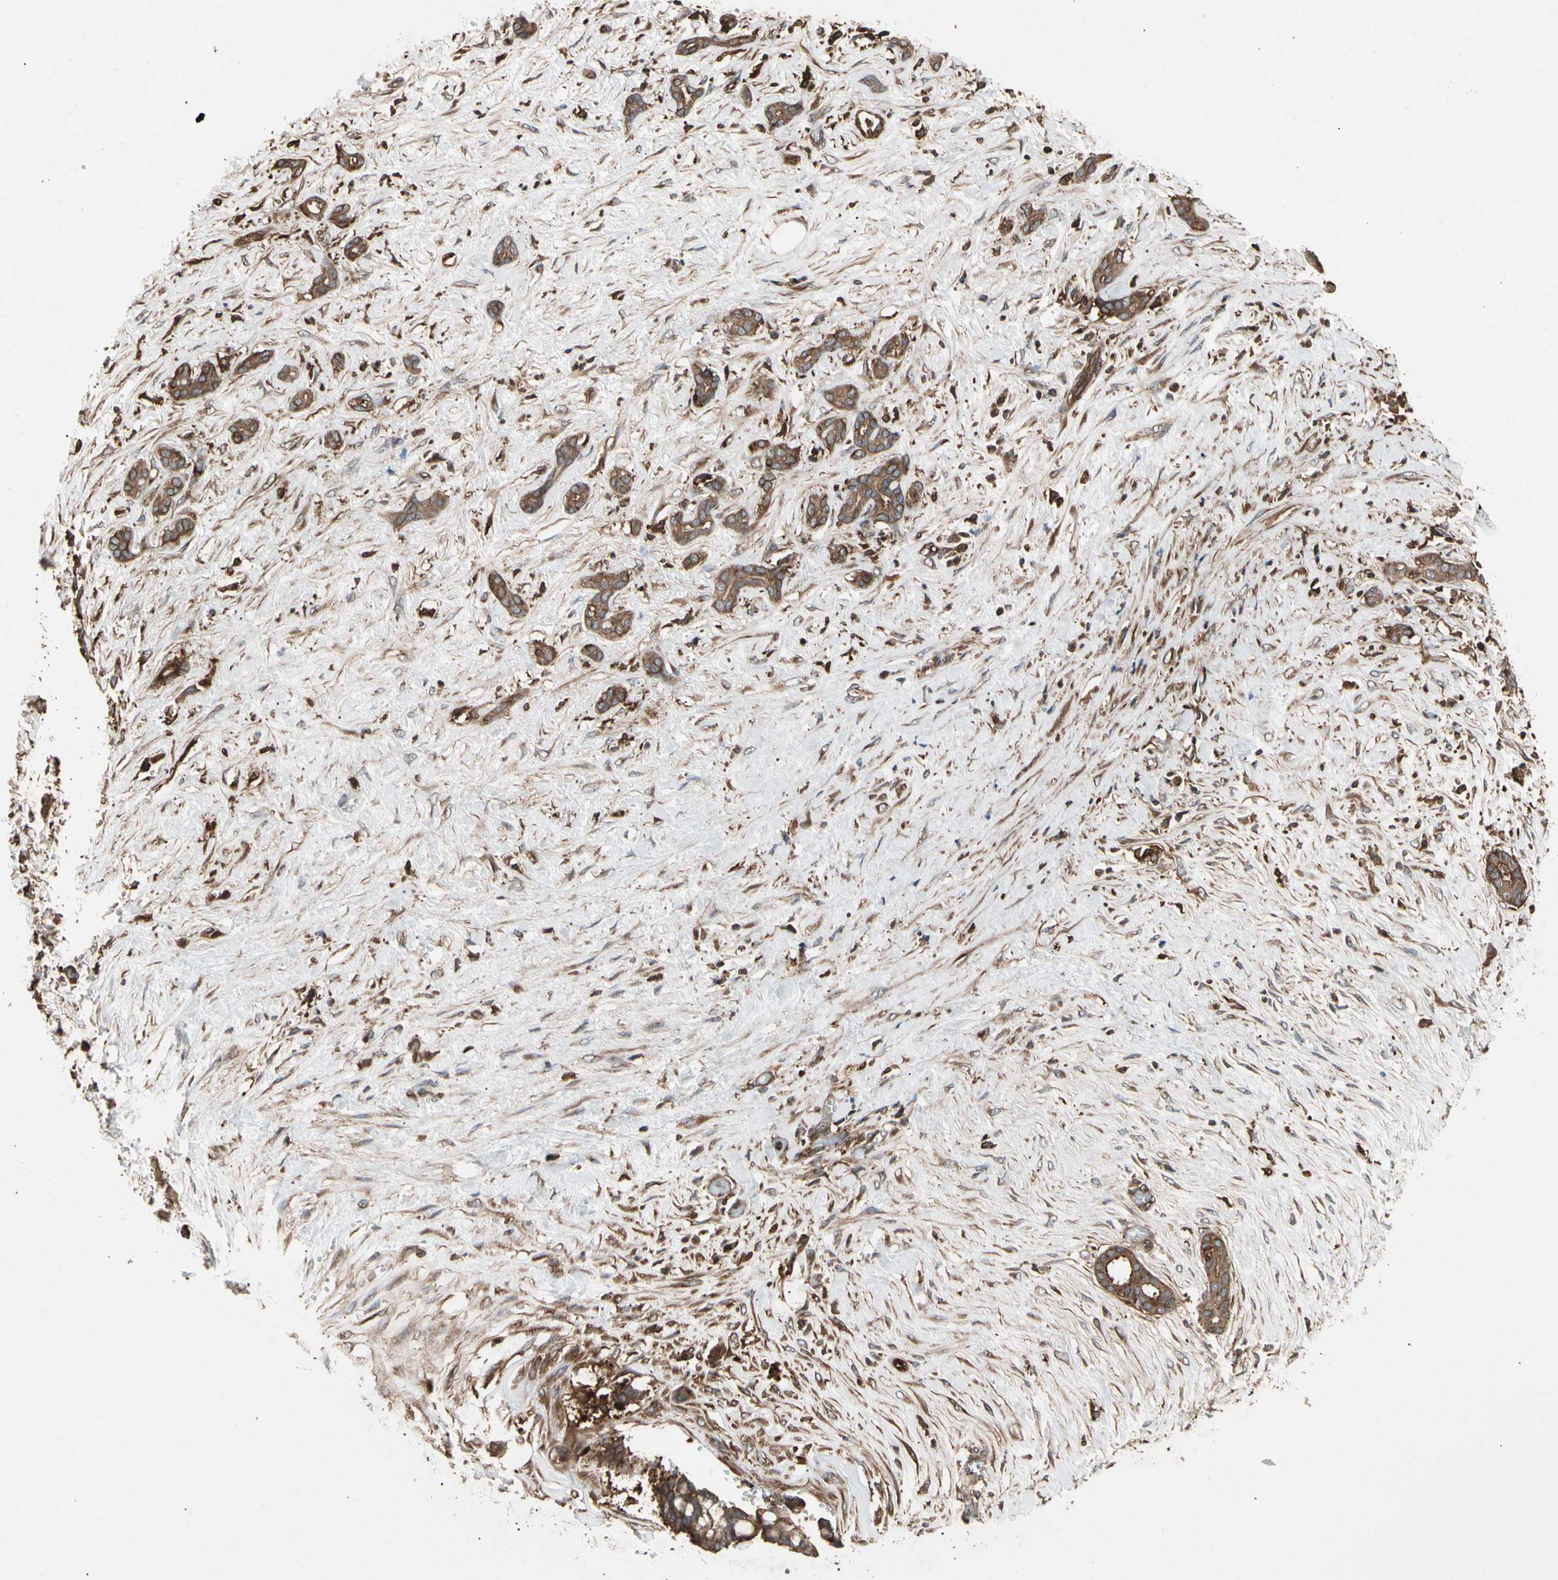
{"staining": {"intensity": "strong", "quantity": ">75%", "location": "cytoplasmic/membranous"}, "tissue": "pancreatic cancer", "cell_type": "Tumor cells", "image_type": "cancer", "snomed": [{"axis": "morphology", "description": "Adenocarcinoma, NOS"}, {"axis": "topography", "description": "Pancreas"}], "caption": "Pancreatic cancer was stained to show a protein in brown. There is high levels of strong cytoplasmic/membranous staining in approximately >75% of tumor cells. (DAB (3,3'-diaminobenzidine) IHC with brightfield microscopy, high magnification).", "gene": "AGBL2", "patient": {"sex": "male", "age": 41}}